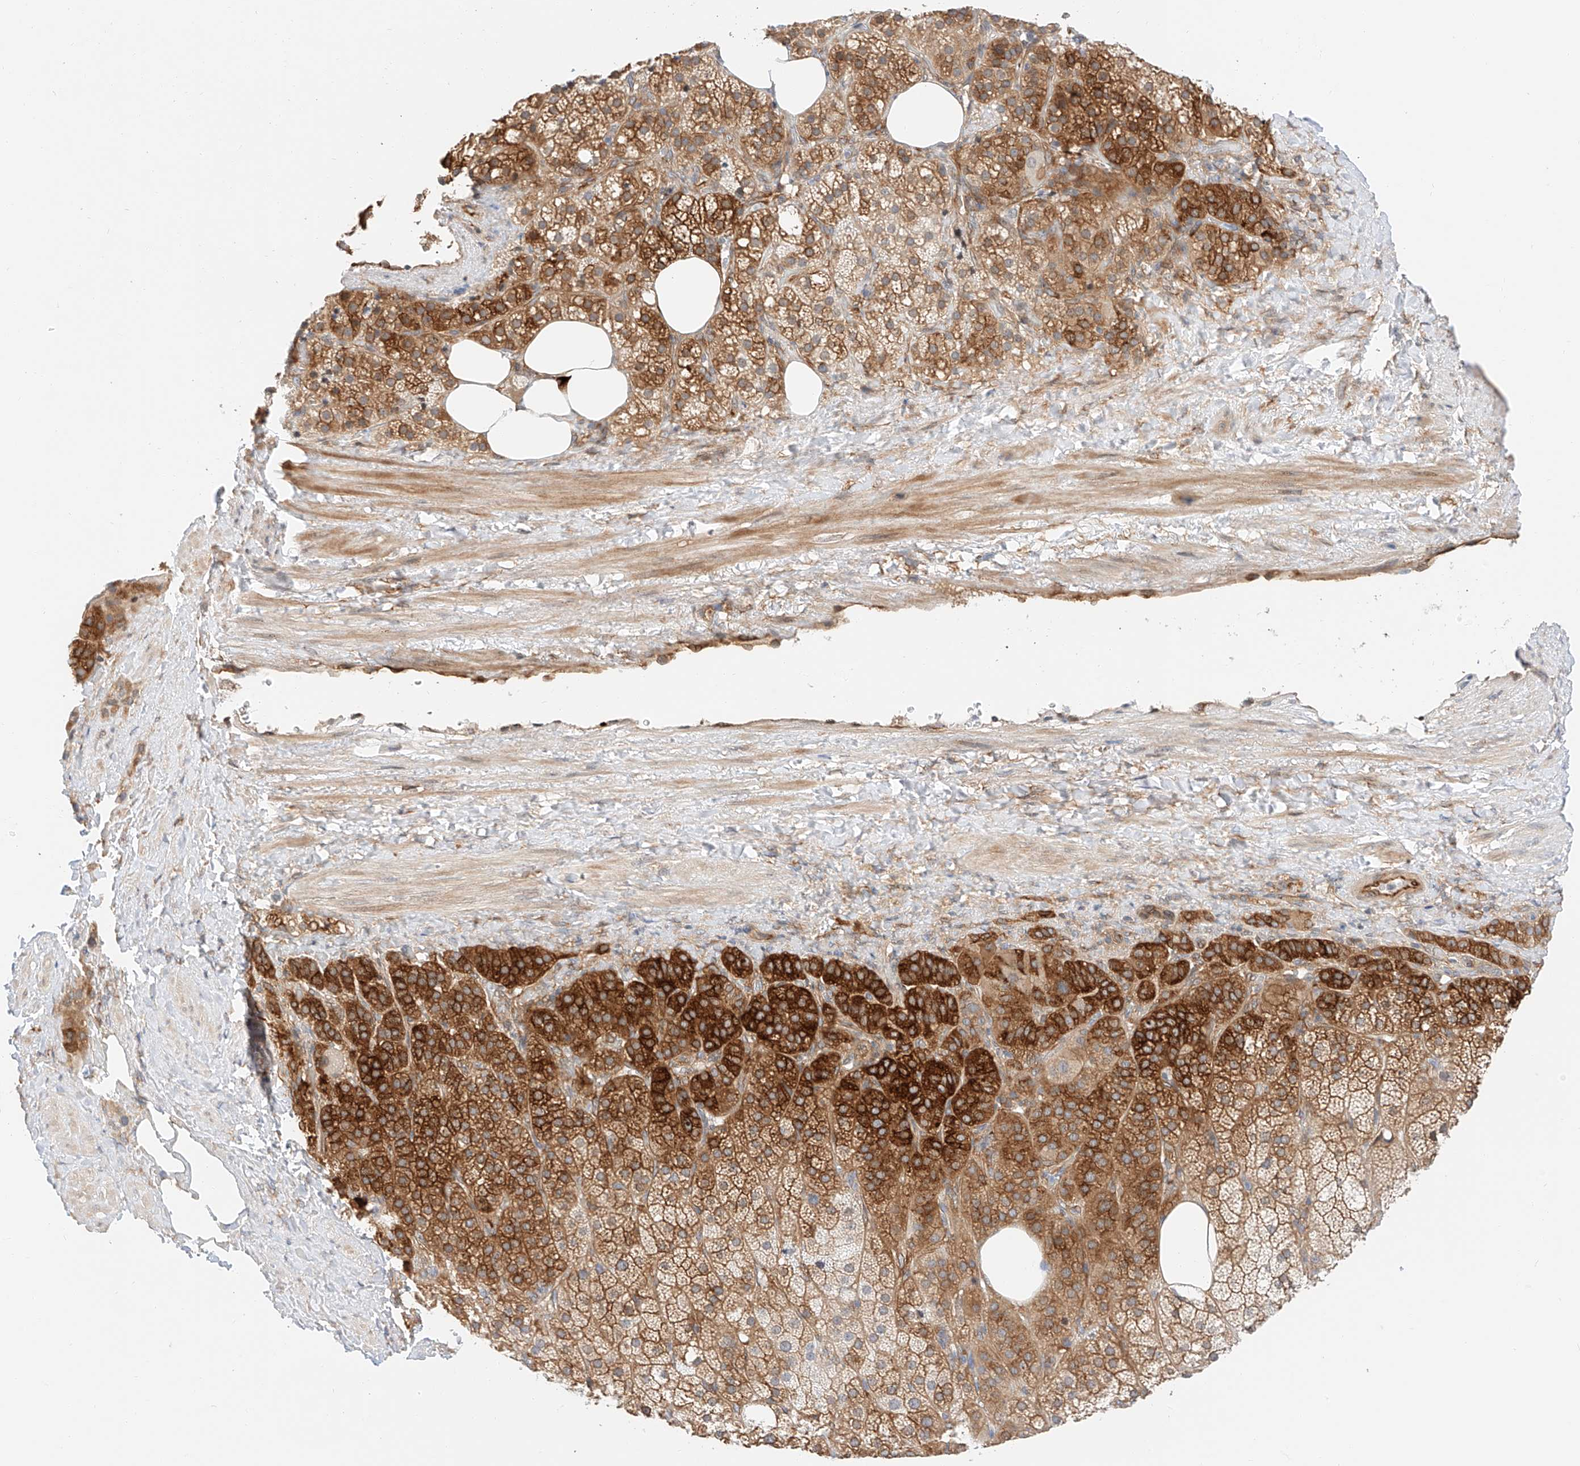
{"staining": {"intensity": "strong", "quantity": ">75%", "location": "cytoplasmic/membranous"}, "tissue": "adrenal gland", "cell_type": "Glandular cells", "image_type": "normal", "snomed": [{"axis": "morphology", "description": "Normal tissue, NOS"}, {"axis": "topography", "description": "Adrenal gland"}], "caption": "This micrograph reveals immunohistochemistry (IHC) staining of normal adrenal gland, with high strong cytoplasmic/membranous positivity in approximately >75% of glandular cells.", "gene": "CARMIL1", "patient": {"sex": "female", "age": 59}}